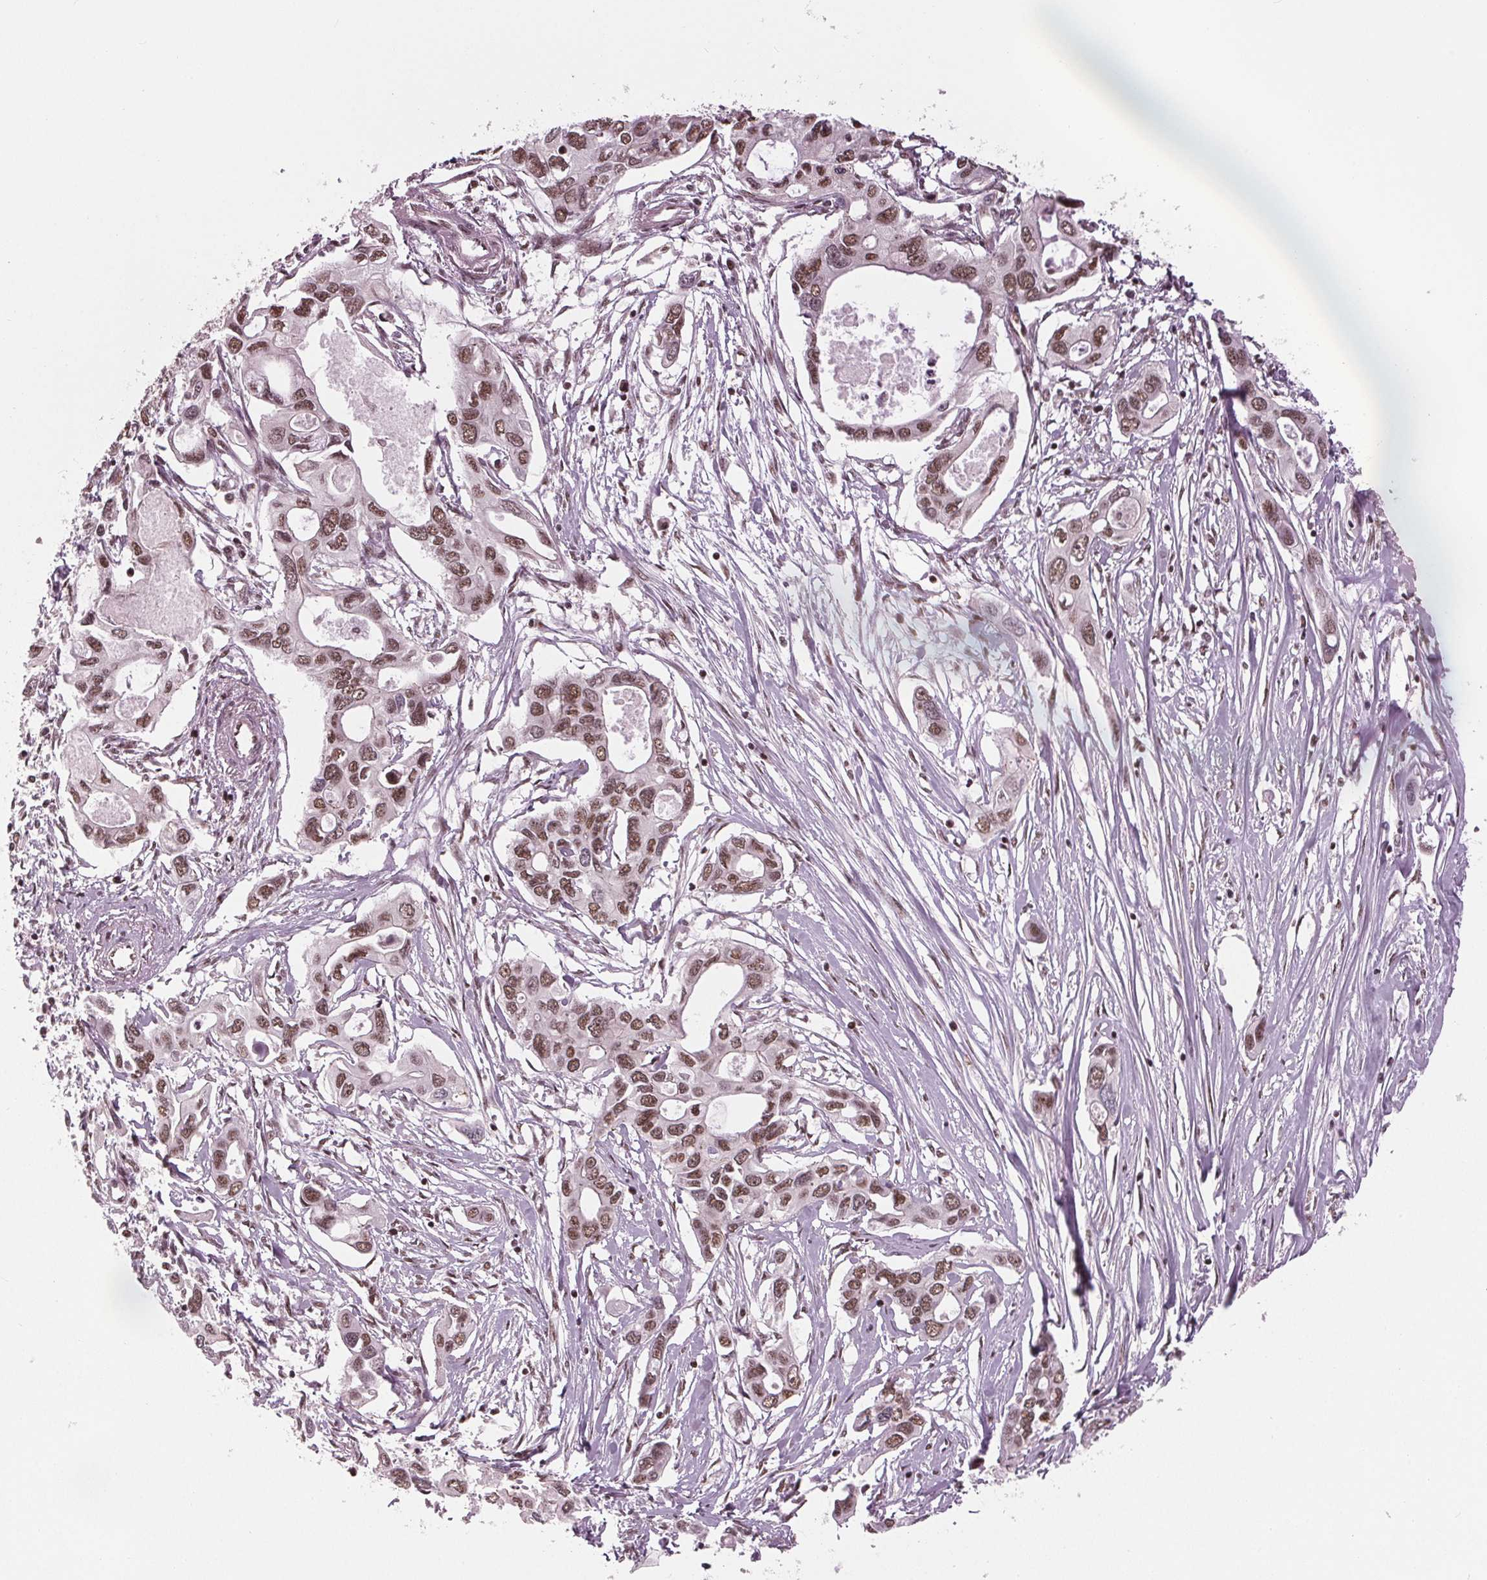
{"staining": {"intensity": "moderate", "quantity": ">75%", "location": "nuclear"}, "tissue": "pancreatic cancer", "cell_type": "Tumor cells", "image_type": "cancer", "snomed": [{"axis": "morphology", "description": "Adenocarcinoma, NOS"}, {"axis": "topography", "description": "Pancreas"}], "caption": "Pancreatic cancer (adenocarcinoma) stained with a brown dye reveals moderate nuclear positive expression in approximately >75% of tumor cells.", "gene": "LSM2", "patient": {"sex": "male", "age": 60}}